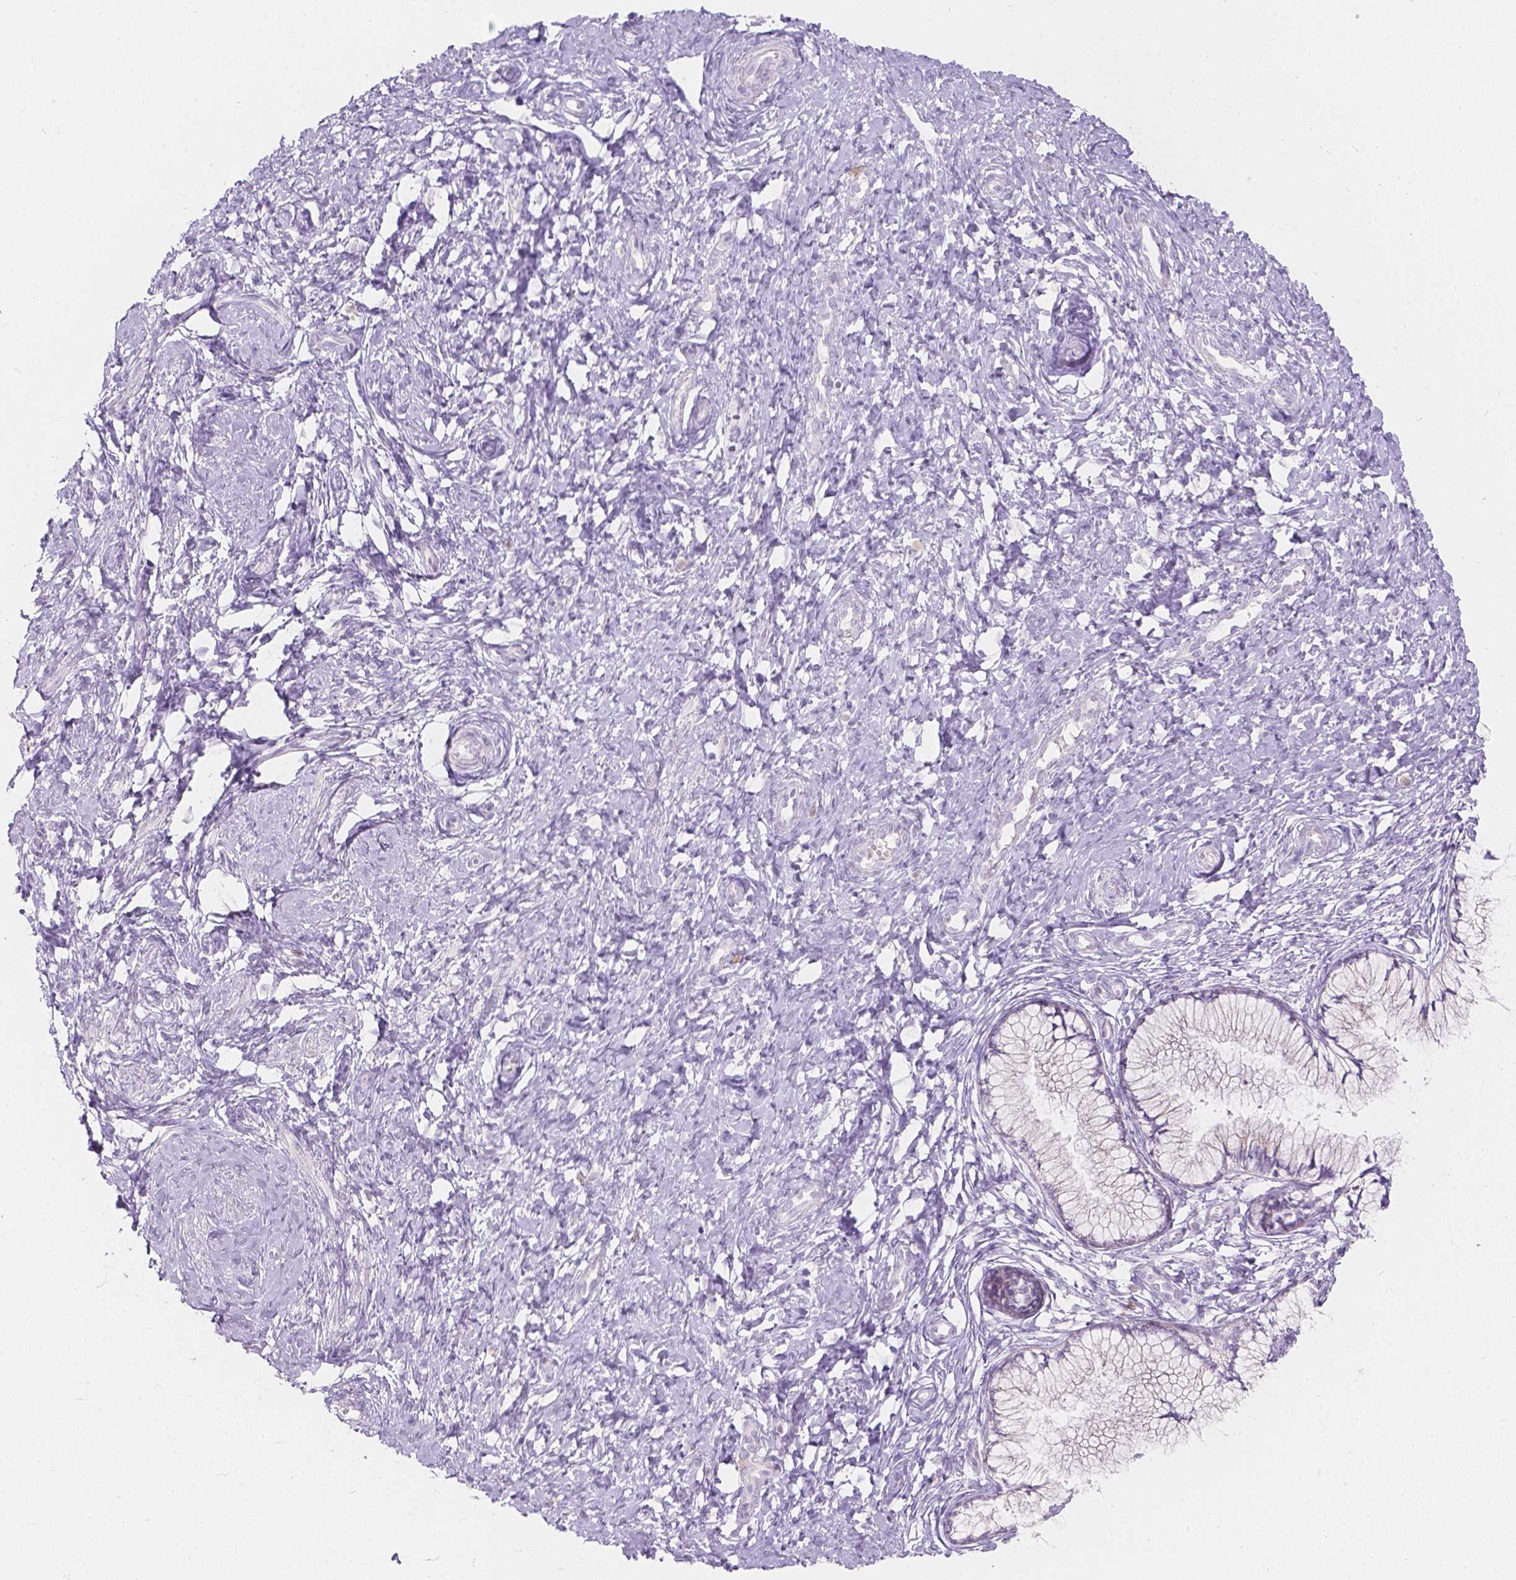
{"staining": {"intensity": "negative", "quantity": "none", "location": "none"}, "tissue": "cervix", "cell_type": "Glandular cells", "image_type": "normal", "snomed": [{"axis": "morphology", "description": "Normal tissue, NOS"}, {"axis": "topography", "description": "Cervix"}], "caption": "Glandular cells show no significant protein expression in benign cervix. (DAB immunohistochemistry (IHC), high magnification).", "gene": "HTN3", "patient": {"sex": "female", "age": 37}}